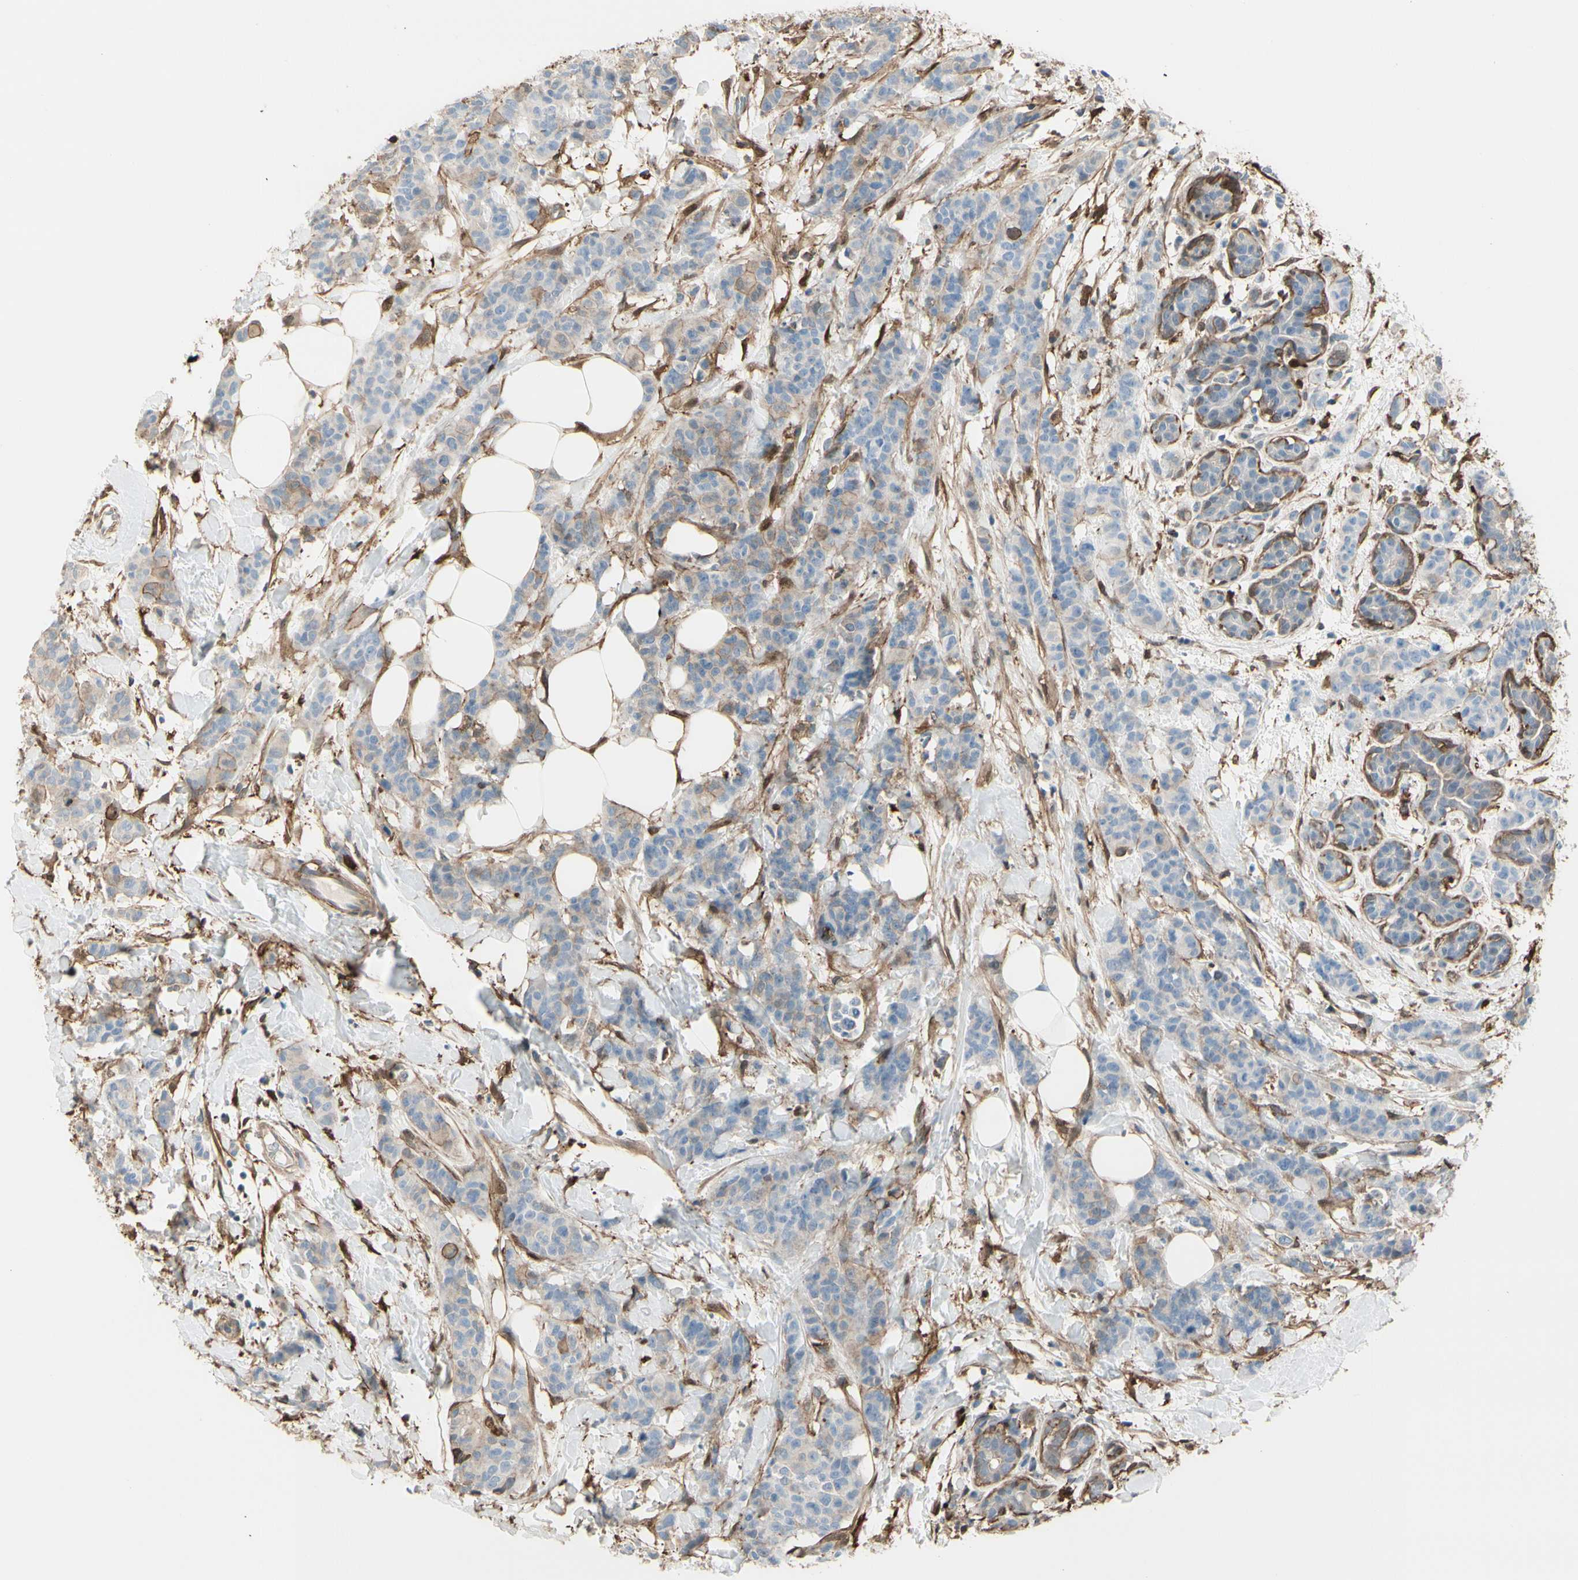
{"staining": {"intensity": "moderate", "quantity": "<25%", "location": "cytoplasmic/membranous"}, "tissue": "breast cancer", "cell_type": "Tumor cells", "image_type": "cancer", "snomed": [{"axis": "morphology", "description": "Normal tissue, NOS"}, {"axis": "morphology", "description": "Duct carcinoma"}, {"axis": "topography", "description": "Breast"}], "caption": "Human infiltrating ductal carcinoma (breast) stained for a protein (brown) displays moderate cytoplasmic/membranous positive staining in about <25% of tumor cells.", "gene": "GSN", "patient": {"sex": "female", "age": 40}}